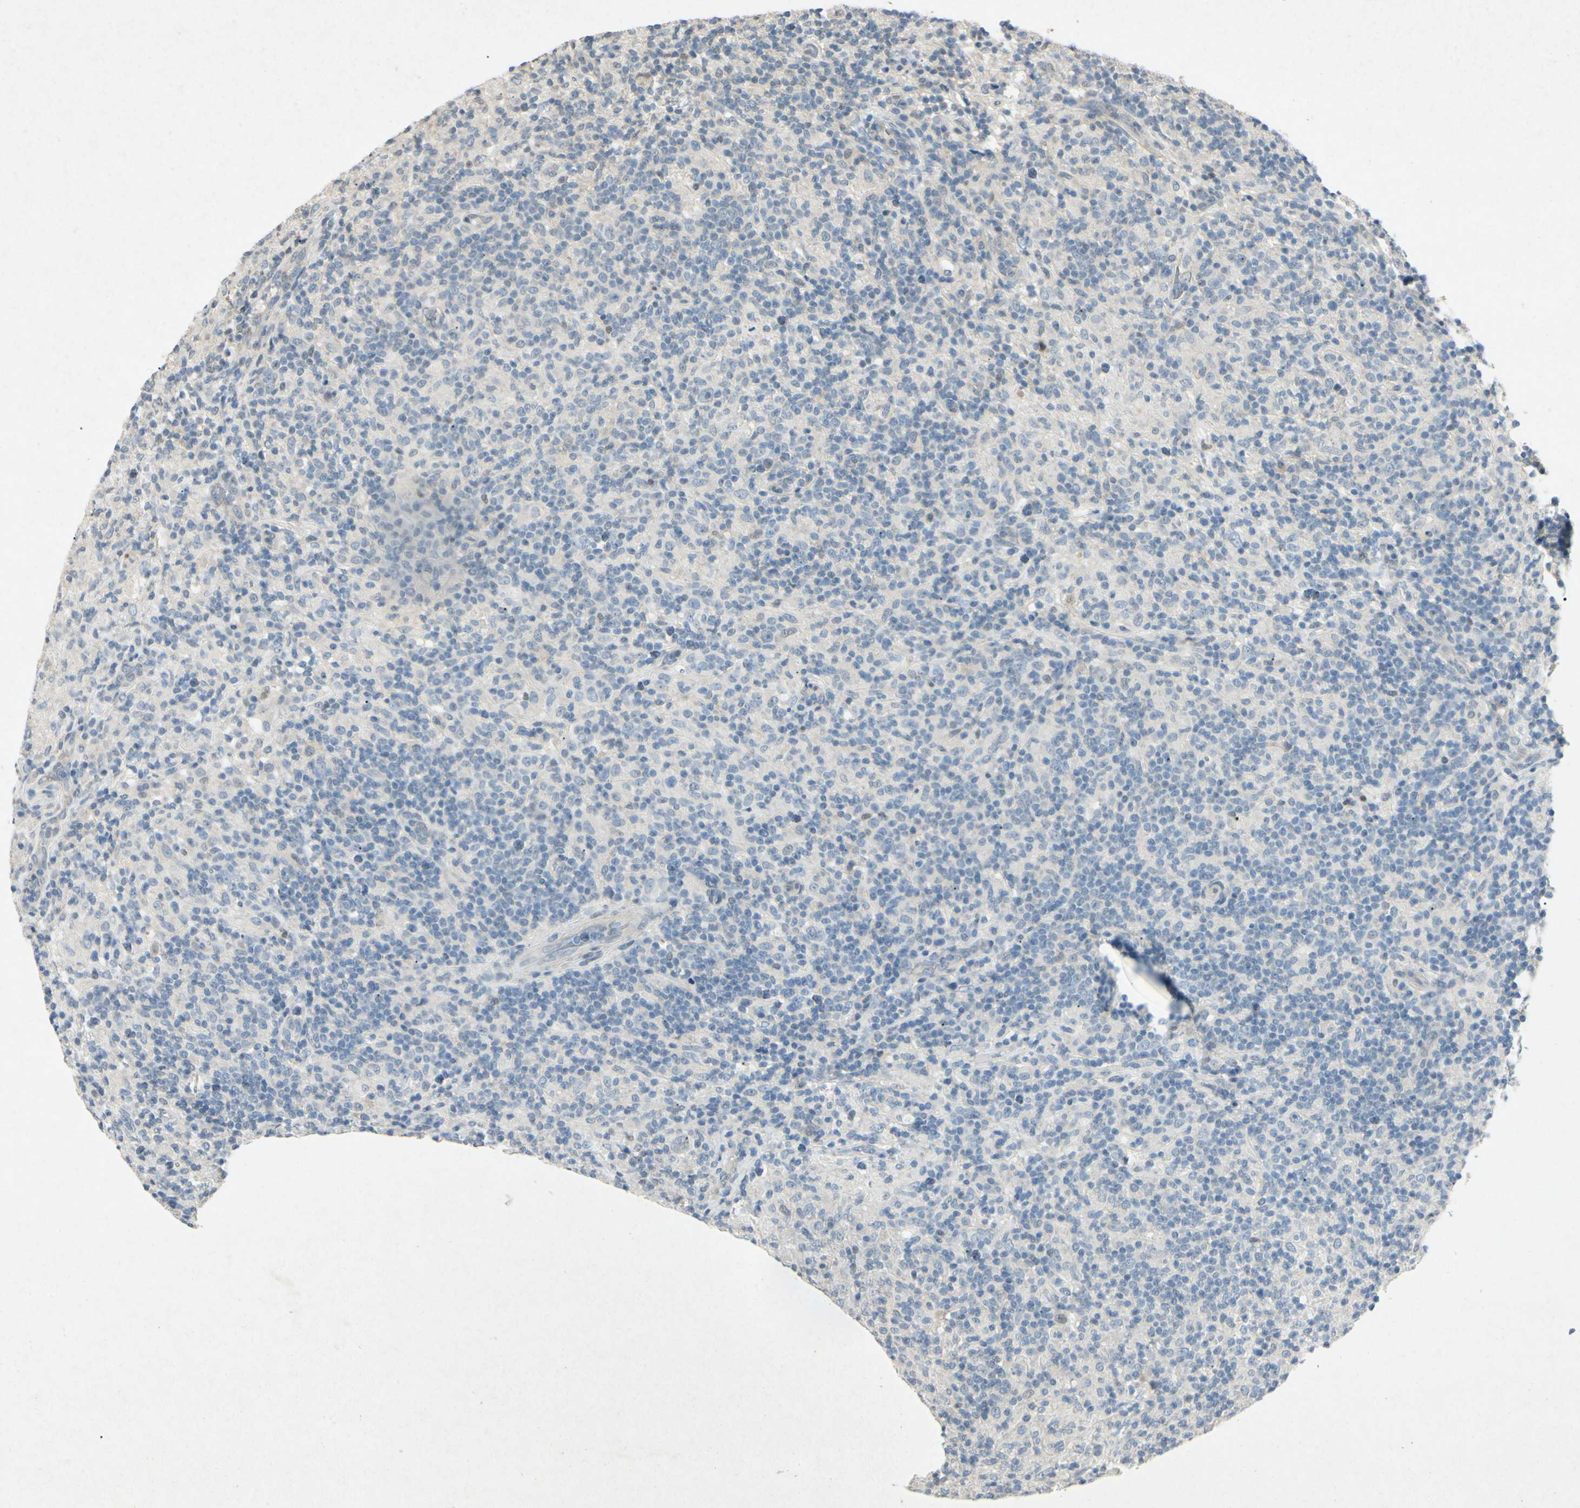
{"staining": {"intensity": "negative", "quantity": "none", "location": "none"}, "tissue": "lymphoma", "cell_type": "Tumor cells", "image_type": "cancer", "snomed": [{"axis": "morphology", "description": "Hodgkin's disease, NOS"}, {"axis": "topography", "description": "Lymph node"}], "caption": "The photomicrograph displays no significant staining in tumor cells of lymphoma.", "gene": "HSPA1B", "patient": {"sex": "male", "age": 70}}